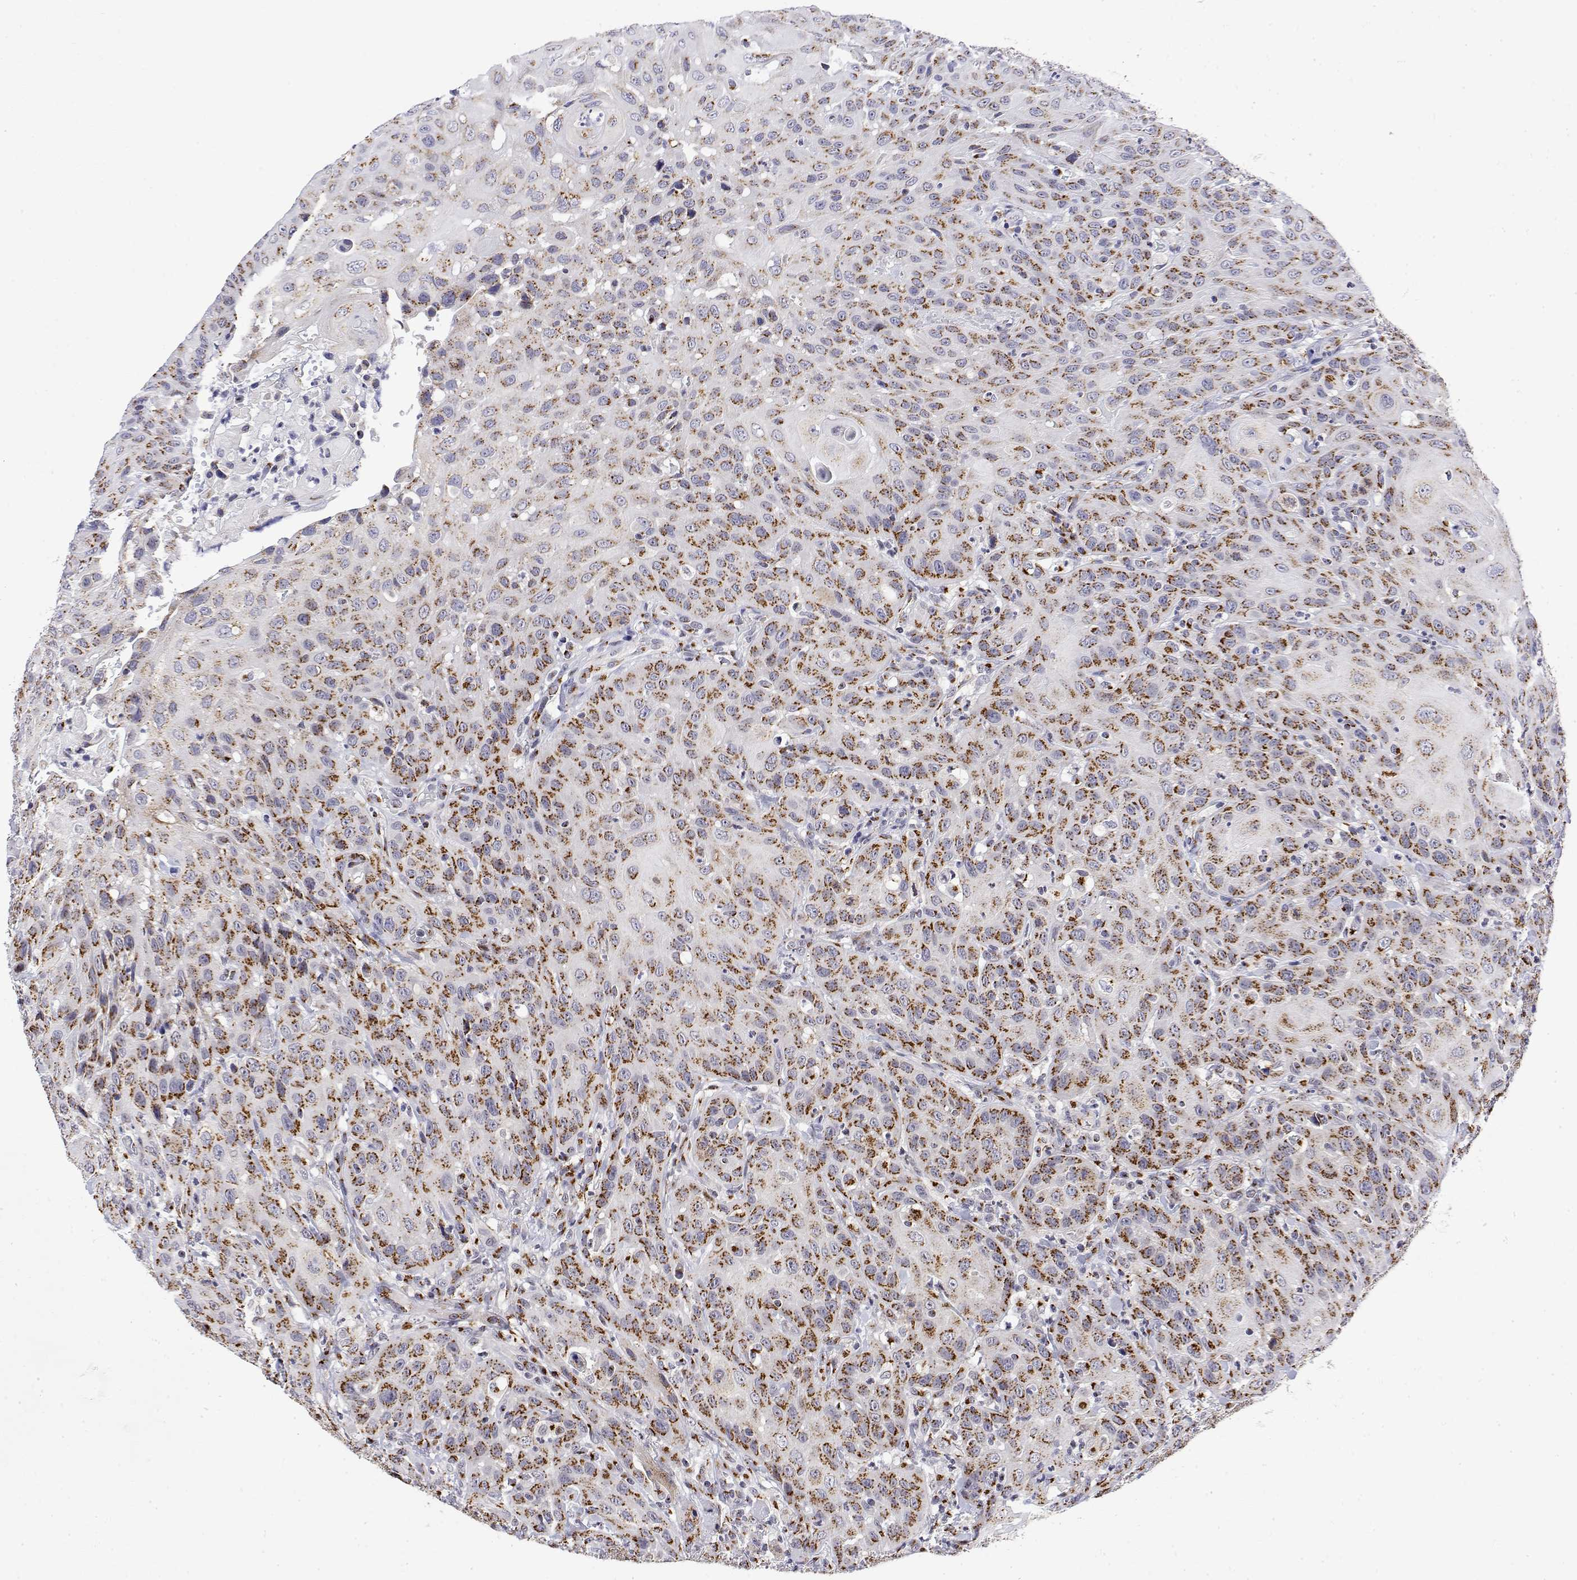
{"staining": {"intensity": "strong", "quantity": ">75%", "location": "cytoplasmic/membranous"}, "tissue": "head and neck cancer", "cell_type": "Tumor cells", "image_type": "cancer", "snomed": [{"axis": "morphology", "description": "Normal tissue, NOS"}, {"axis": "morphology", "description": "Squamous cell carcinoma, NOS"}, {"axis": "topography", "description": "Oral tissue"}, {"axis": "topography", "description": "Tounge, NOS"}, {"axis": "topography", "description": "Head-Neck"}], "caption": "A photomicrograph of head and neck cancer (squamous cell carcinoma) stained for a protein shows strong cytoplasmic/membranous brown staining in tumor cells.", "gene": "YIPF3", "patient": {"sex": "male", "age": 62}}